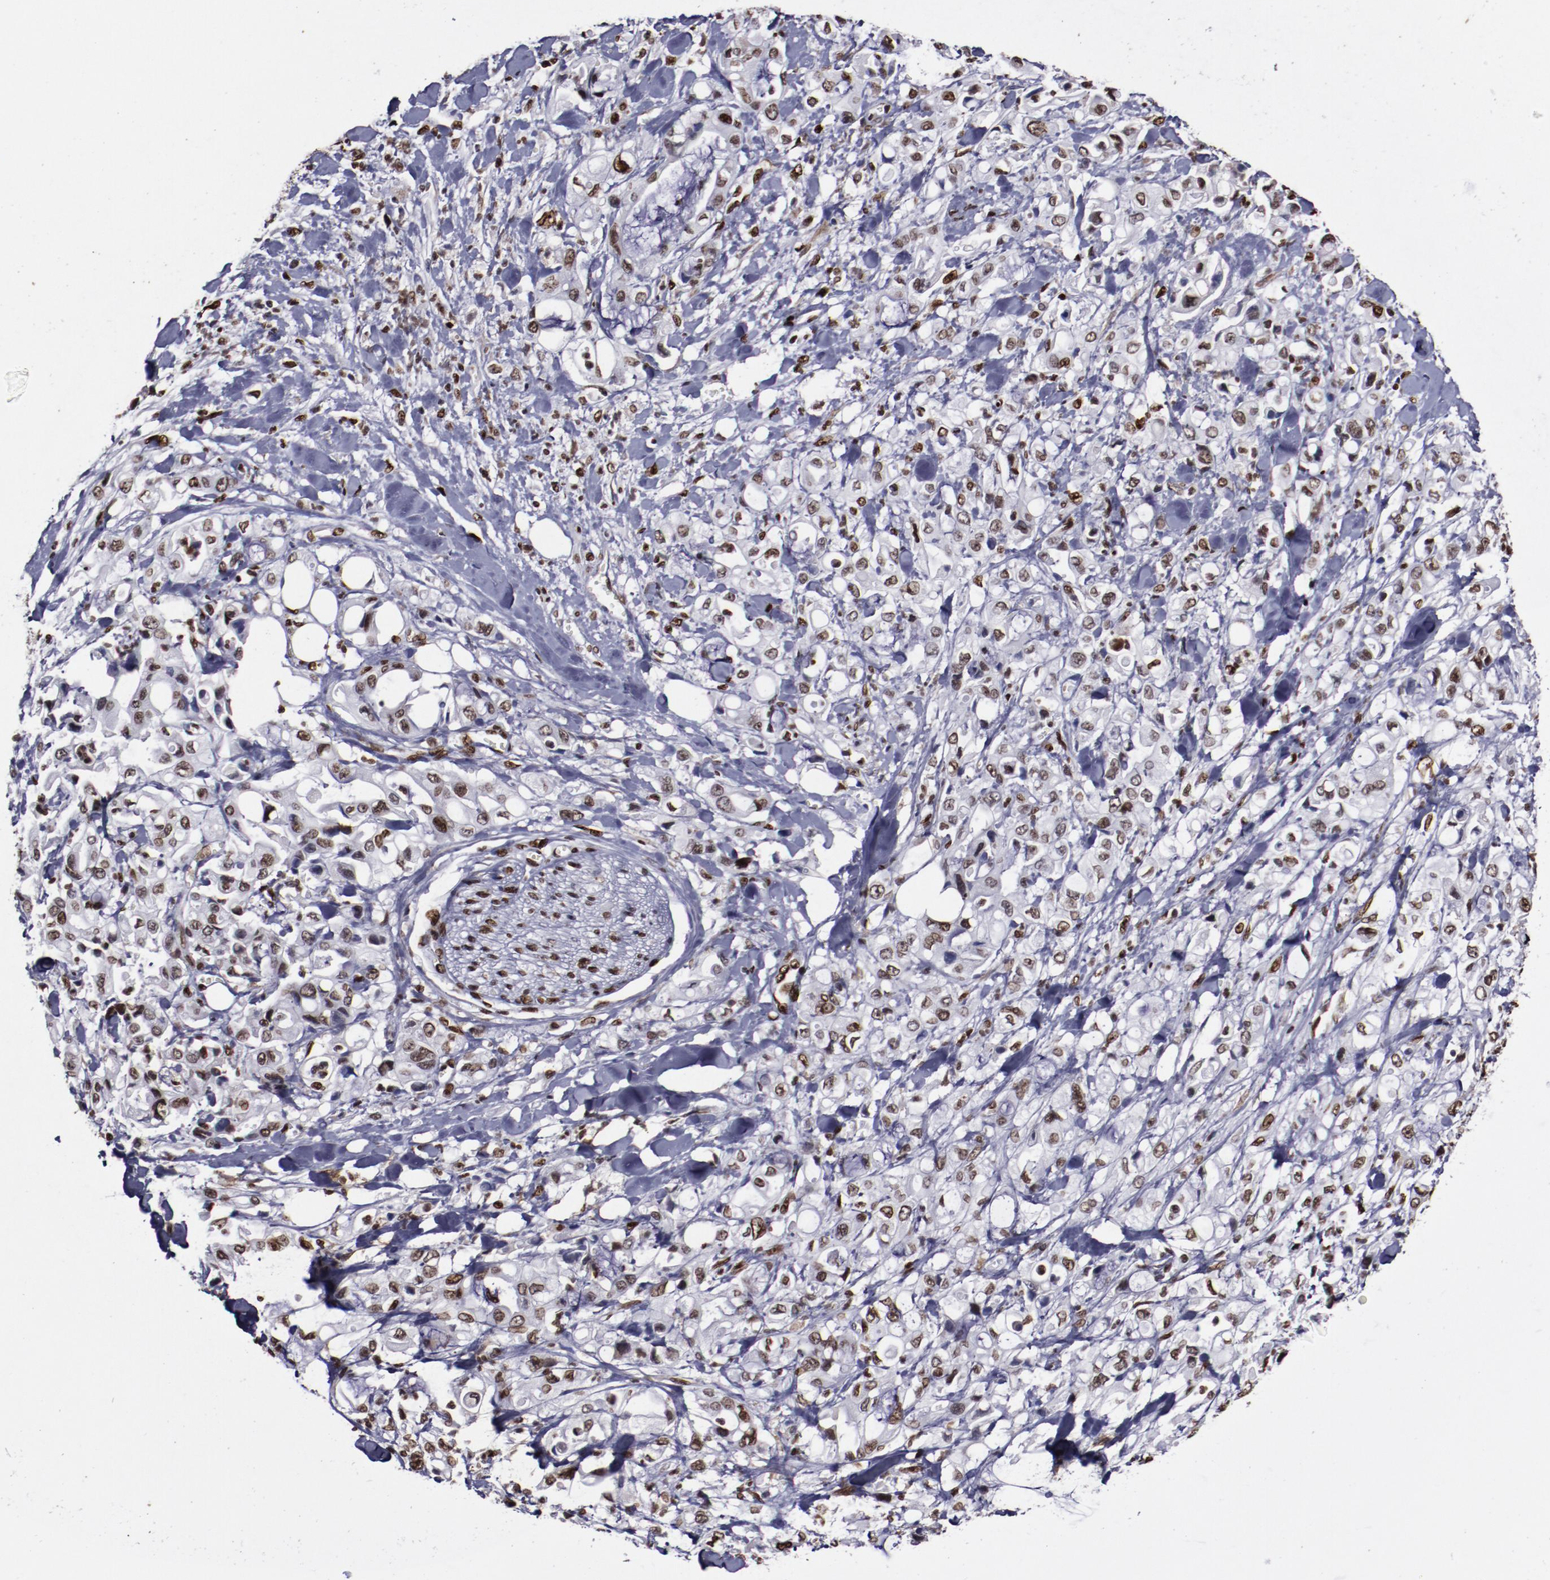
{"staining": {"intensity": "moderate", "quantity": ">75%", "location": "nuclear"}, "tissue": "pancreatic cancer", "cell_type": "Tumor cells", "image_type": "cancer", "snomed": [{"axis": "morphology", "description": "Adenocarcinoma, NOS"}, {"axis": "topography", "description": "Pancreas"}], "caption": "Immunohistochemical staining of human adenocarcinoma (pancreatic) demonstrates medium levels of moderate nuclear protein positivity in about >75% of tumor cells.", "gene": "APEX1", "patient": {"sex": "male", "age": 70}}